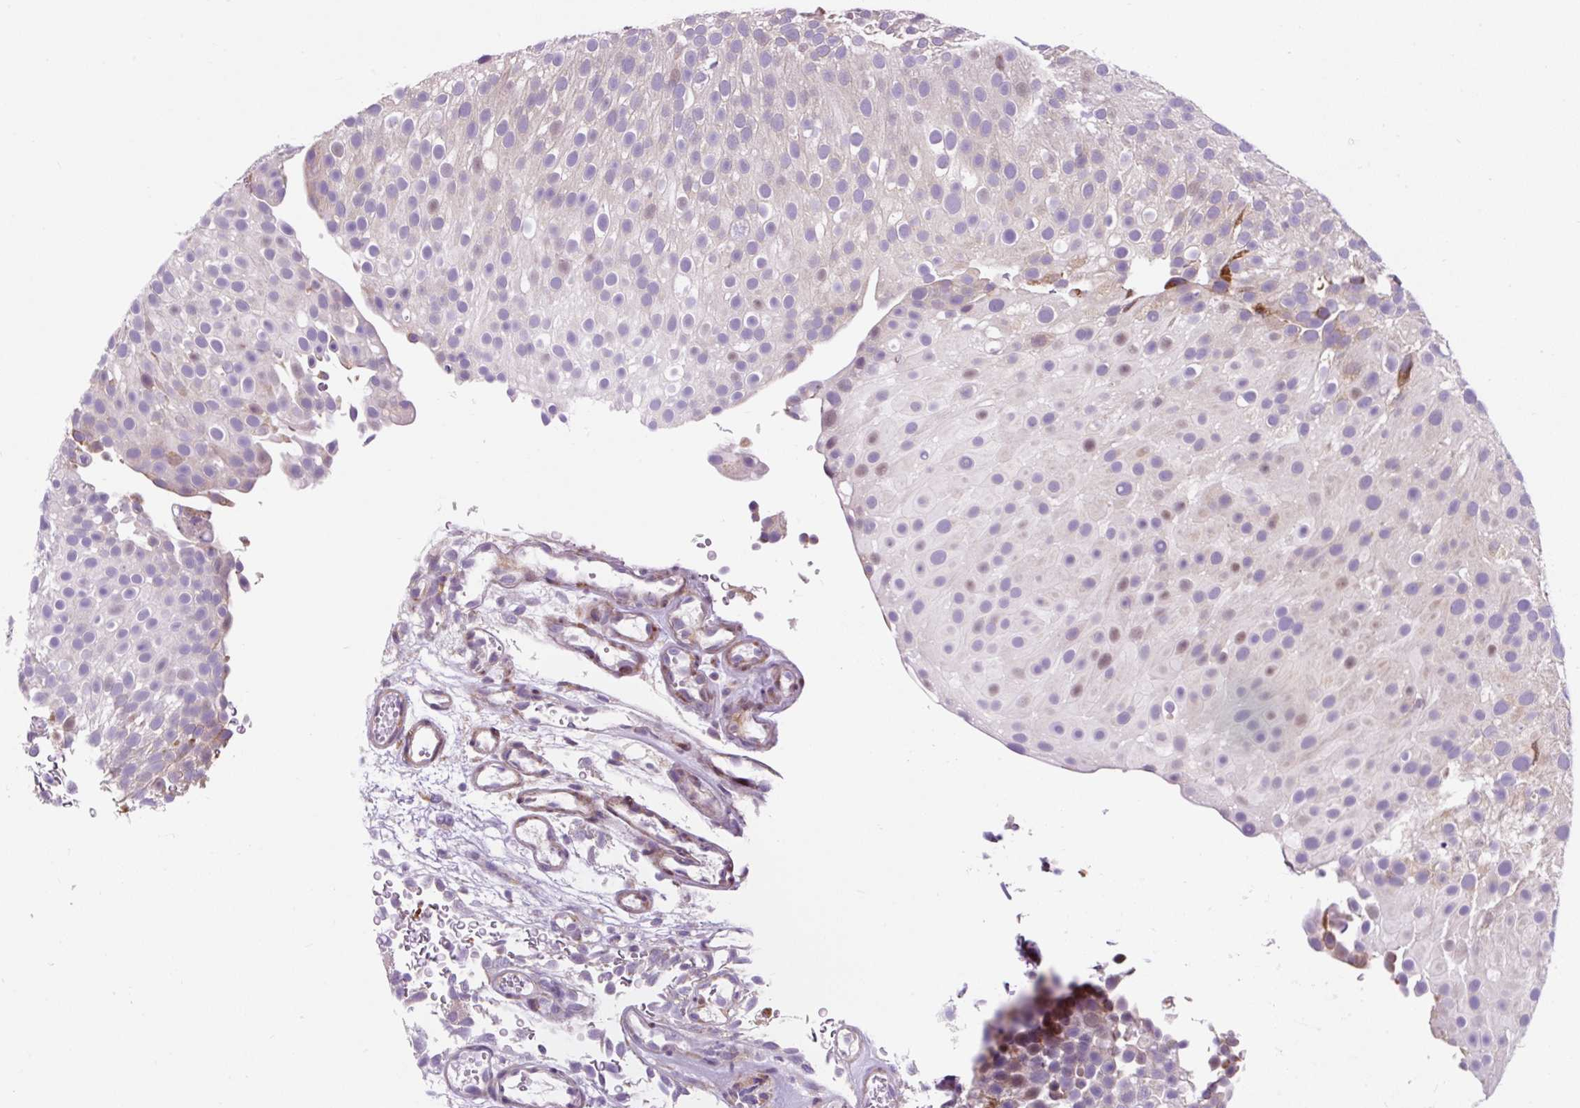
{"staining": {"intensity": "moderate", "quantity": "<25%", "location": "cytoplasmic/membranous"}, "tissue": "urothelial cancer", "cell_type": "Tumor cells", "image_type": "cancer", "snomed": [{"axis": "morphology", "description": "Urothelial carcinoma, Low grade"}, {"axis": "topography", "description": "Urinary bladder"}], "caption": "Human urothelial cancer stained for a protein (brown) shows moderate cytoplasmic/membranous positive positivity in approximately <25% of tumor cells.", "gene": "CISD3", "patient": {"sex": "male", "age": 78}}